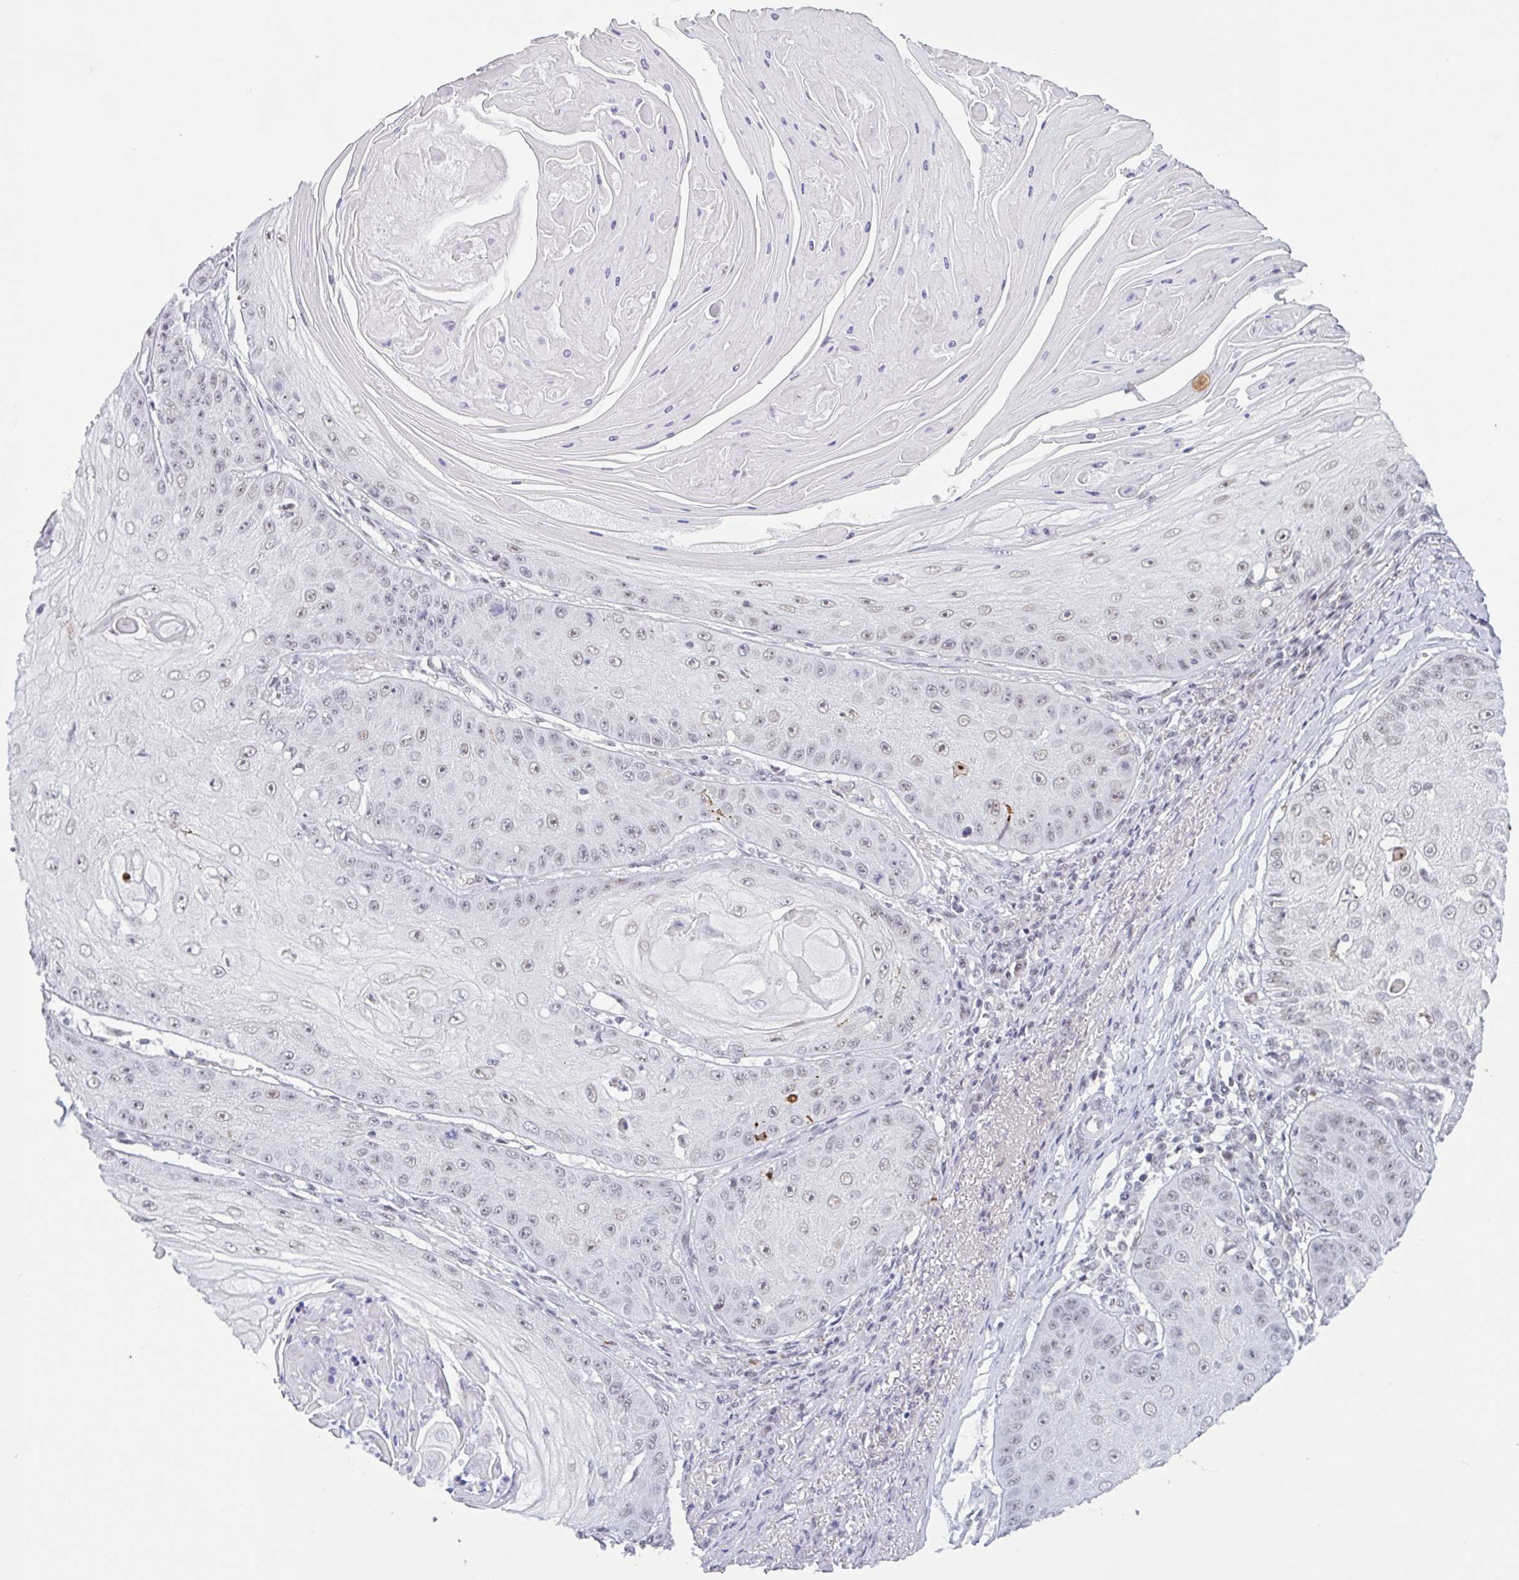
{"staining": {"intensity": "moderate", "quantity": "<25%", "location": "nuclear"}, "tissue": "skin cancer", "cell_type": "Tumor cells", "image_type": "cancer", "snomed": [{"axis": "morphology", "description": "Squamous cell carcinoma, NOS"}, {"axis": "topography", "description": "Skin"}], "caption": "Immunohistochemistry staining of skin cancer (squamous cell carcinoma), which shows low levels of moderate nuclear positivity in about <25% of tumor cells indicating moderate nuclear protein expression. The staining was performed using DAB (3,3'-diaminobenzidine) (brown) for protein detection and nuclei were counterstained in hematoxylin (blue).", "gene": "PLG", "patient": {"sex": "male", "age": 70}}